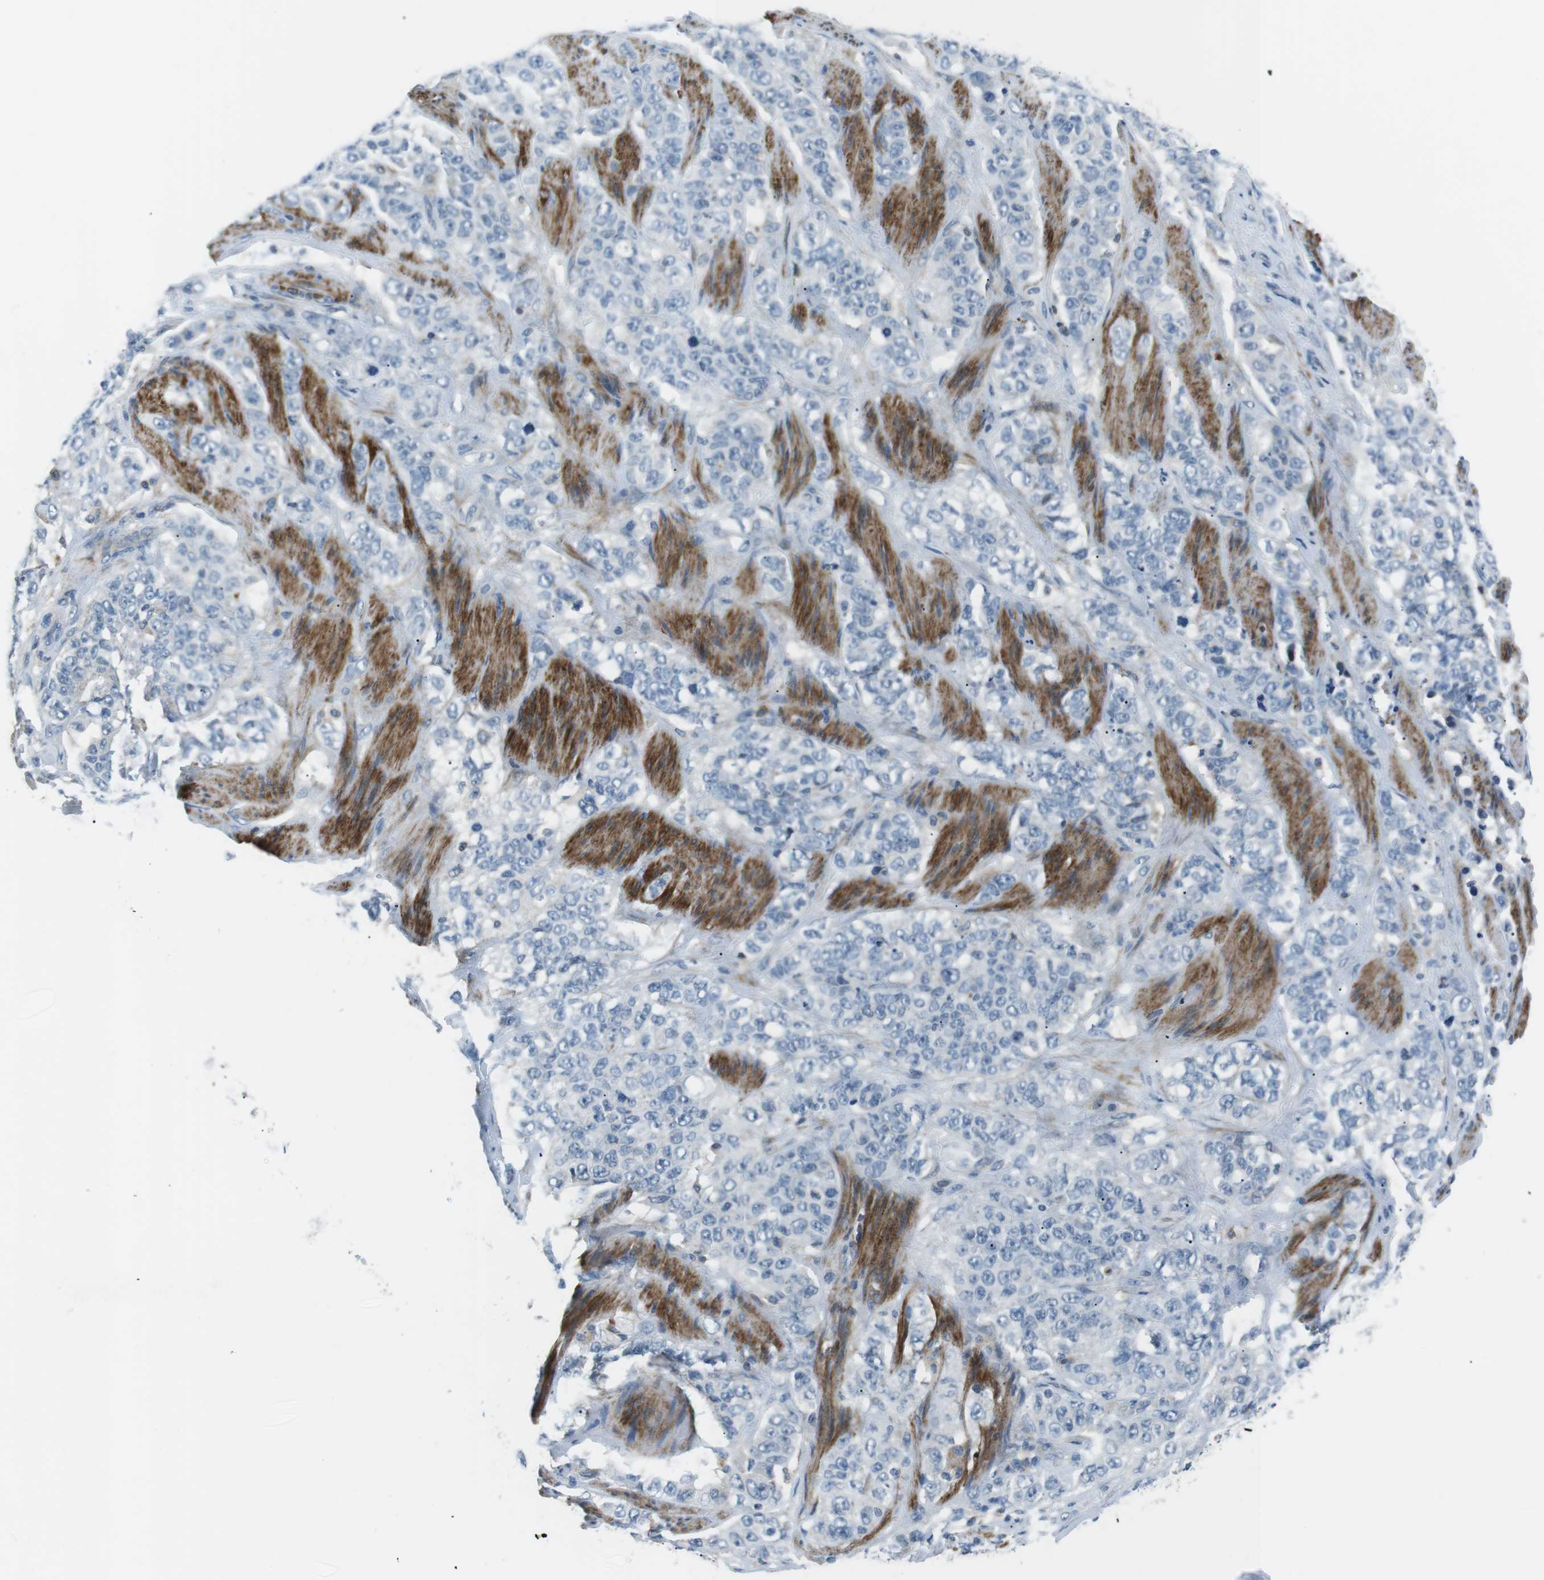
{"staining": {"intensity": "negative", "quantity": "none", "location": "none"}, "tissue": "stomach cancer", "cell_type": "Tumor cells", "image_type": "cancer", "snomed": [{"axis": "morphology", "description": "Adenocarcinoma, NOS"}, {"axis": "topography", "description": "Stomach"}], "caption": "Tumor cells are negative for brown protein staining in adenocarcinoma (stomach).", "gene": "ARVCF", "patient": {"sex": "male", "age": 48}}